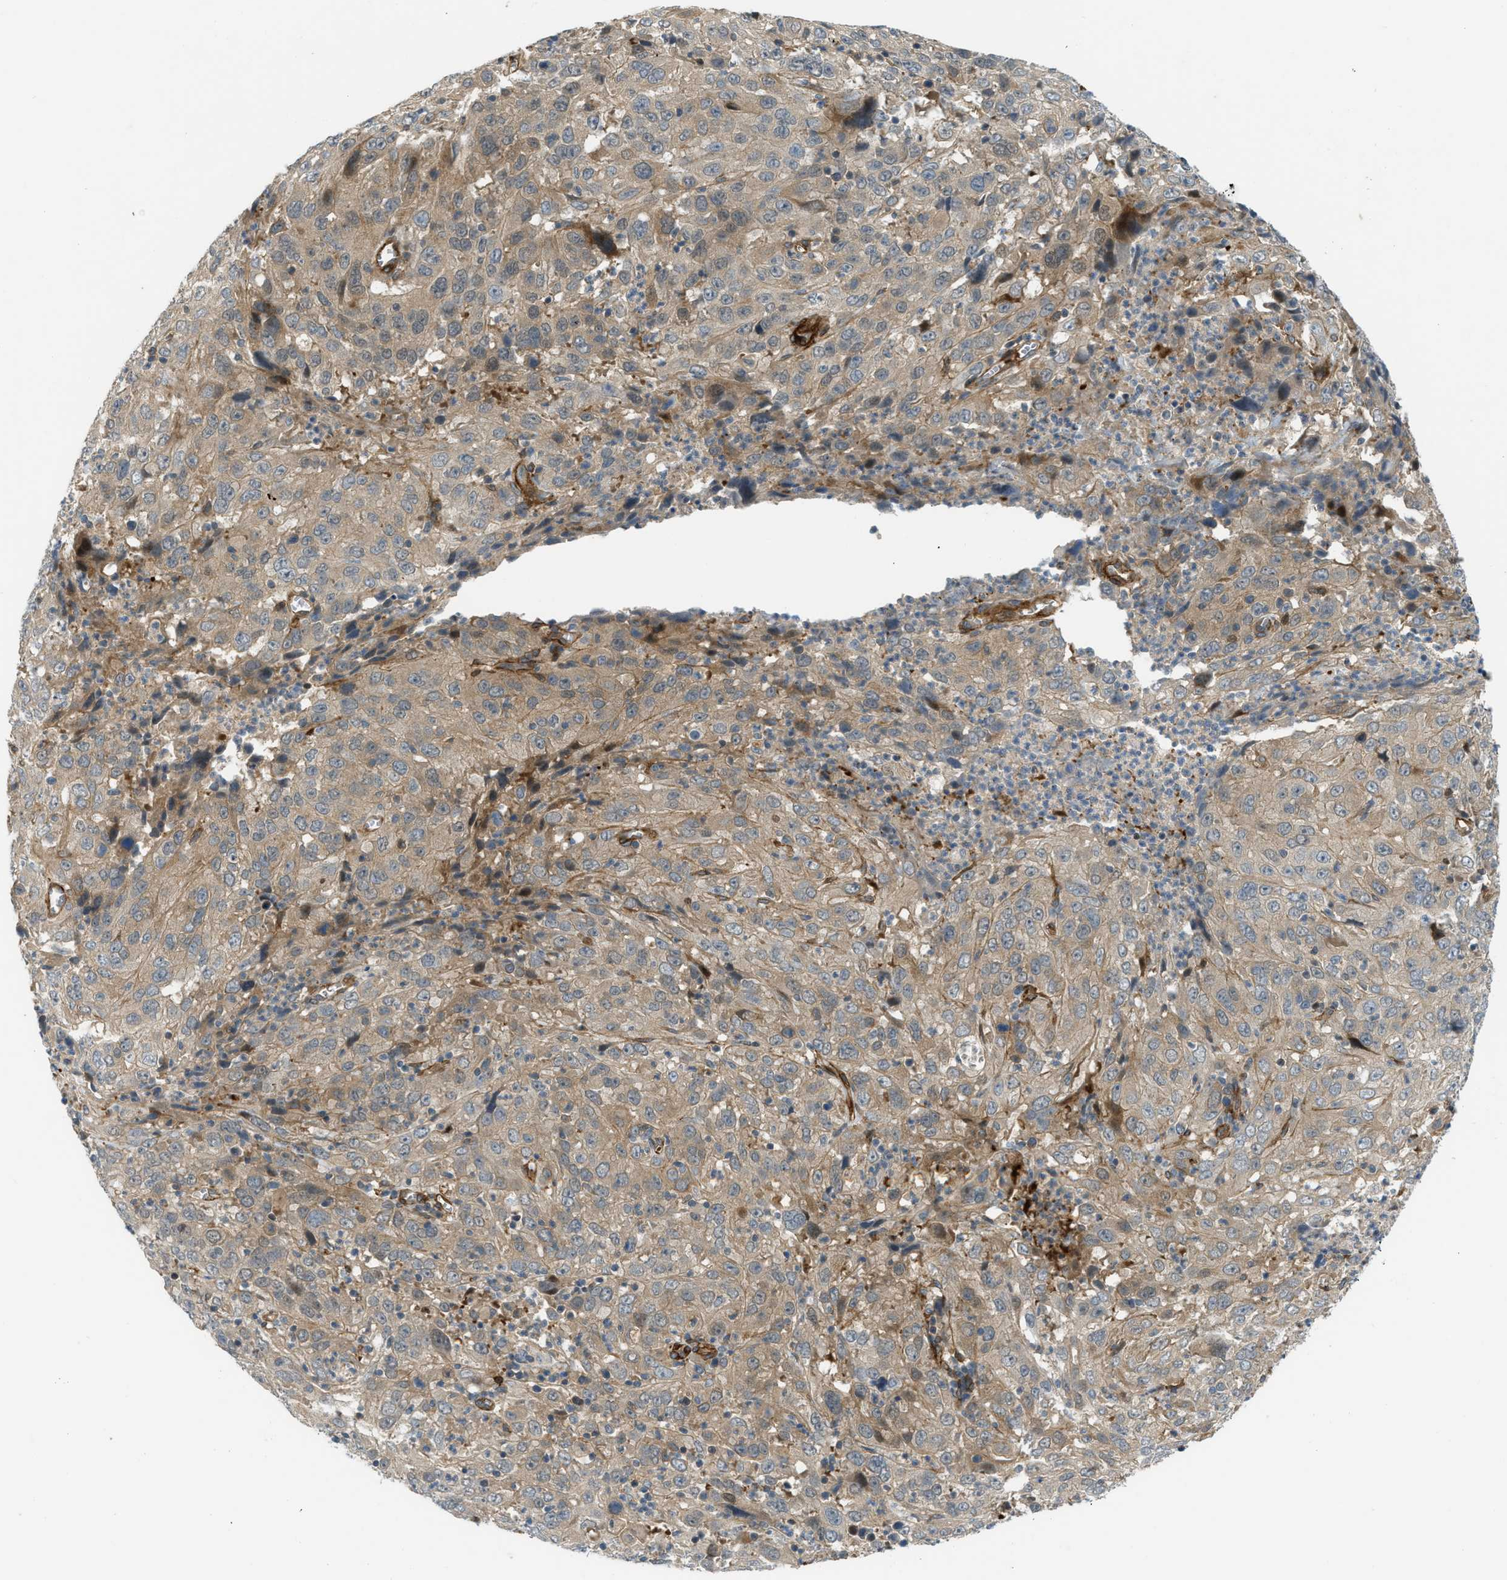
{"staining": {"intensity": "weak", "quantity": ">75%", "location": "cytoplasmic/membranous"}, "tissue": "cervical cancer", "cell_type": "Tumor cells", "image_type": "cancer", "snomed": [{"axis": "morphology", "description": "Squamous cell carcinoma, NOS"}, {"axis": "topography", "description": "Cervix"}], "caption": "About >75% of tumor cells in human cervical cancer (squamous cell carcinoma) show weak cytoplasmic/membranous protein expression as visualized by brown immunohistochemical staining.", "gene": "EDNRA", "patient": {"sex": "female", "age": 32}}